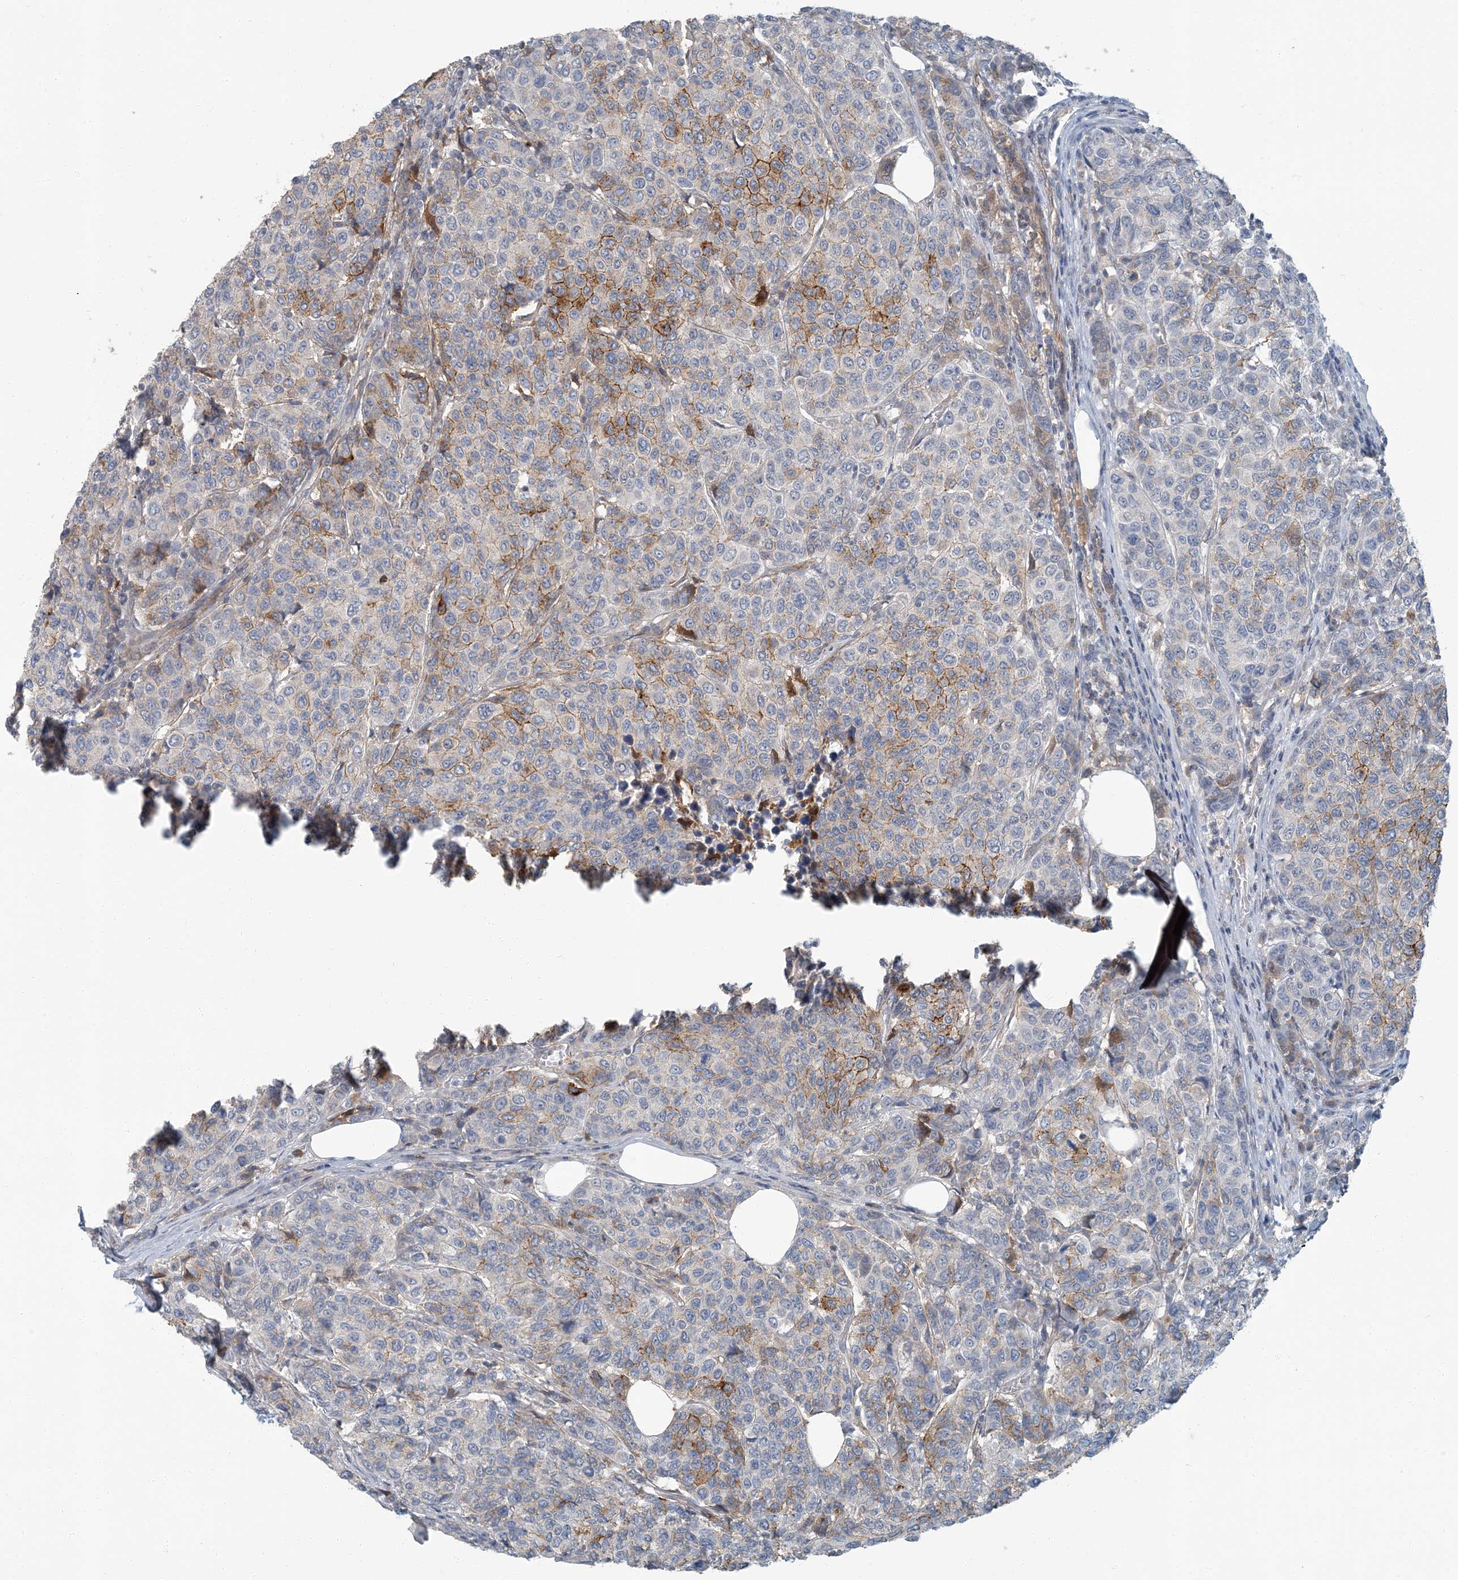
{"staining": {"intensity": "strong", "quantity": "<25%", "location": "cytoplasmic/membranous"}, "tissue": "breast cancer", "cell_type": "Tumor cells", "image_type": "cancer", "snomed": [{"axis": "morphology", "description": "Duct carcinoma"}, {"axis": "topography", "description": "Breast"}], "caption": "Brown immunohistochemical staining in human breast cancer reveals strong cytoplasmic/membranous staining in about <25% of tumor cells.", "gene": "EPHA4", "patient": {"sex": "female", "age": 55}}